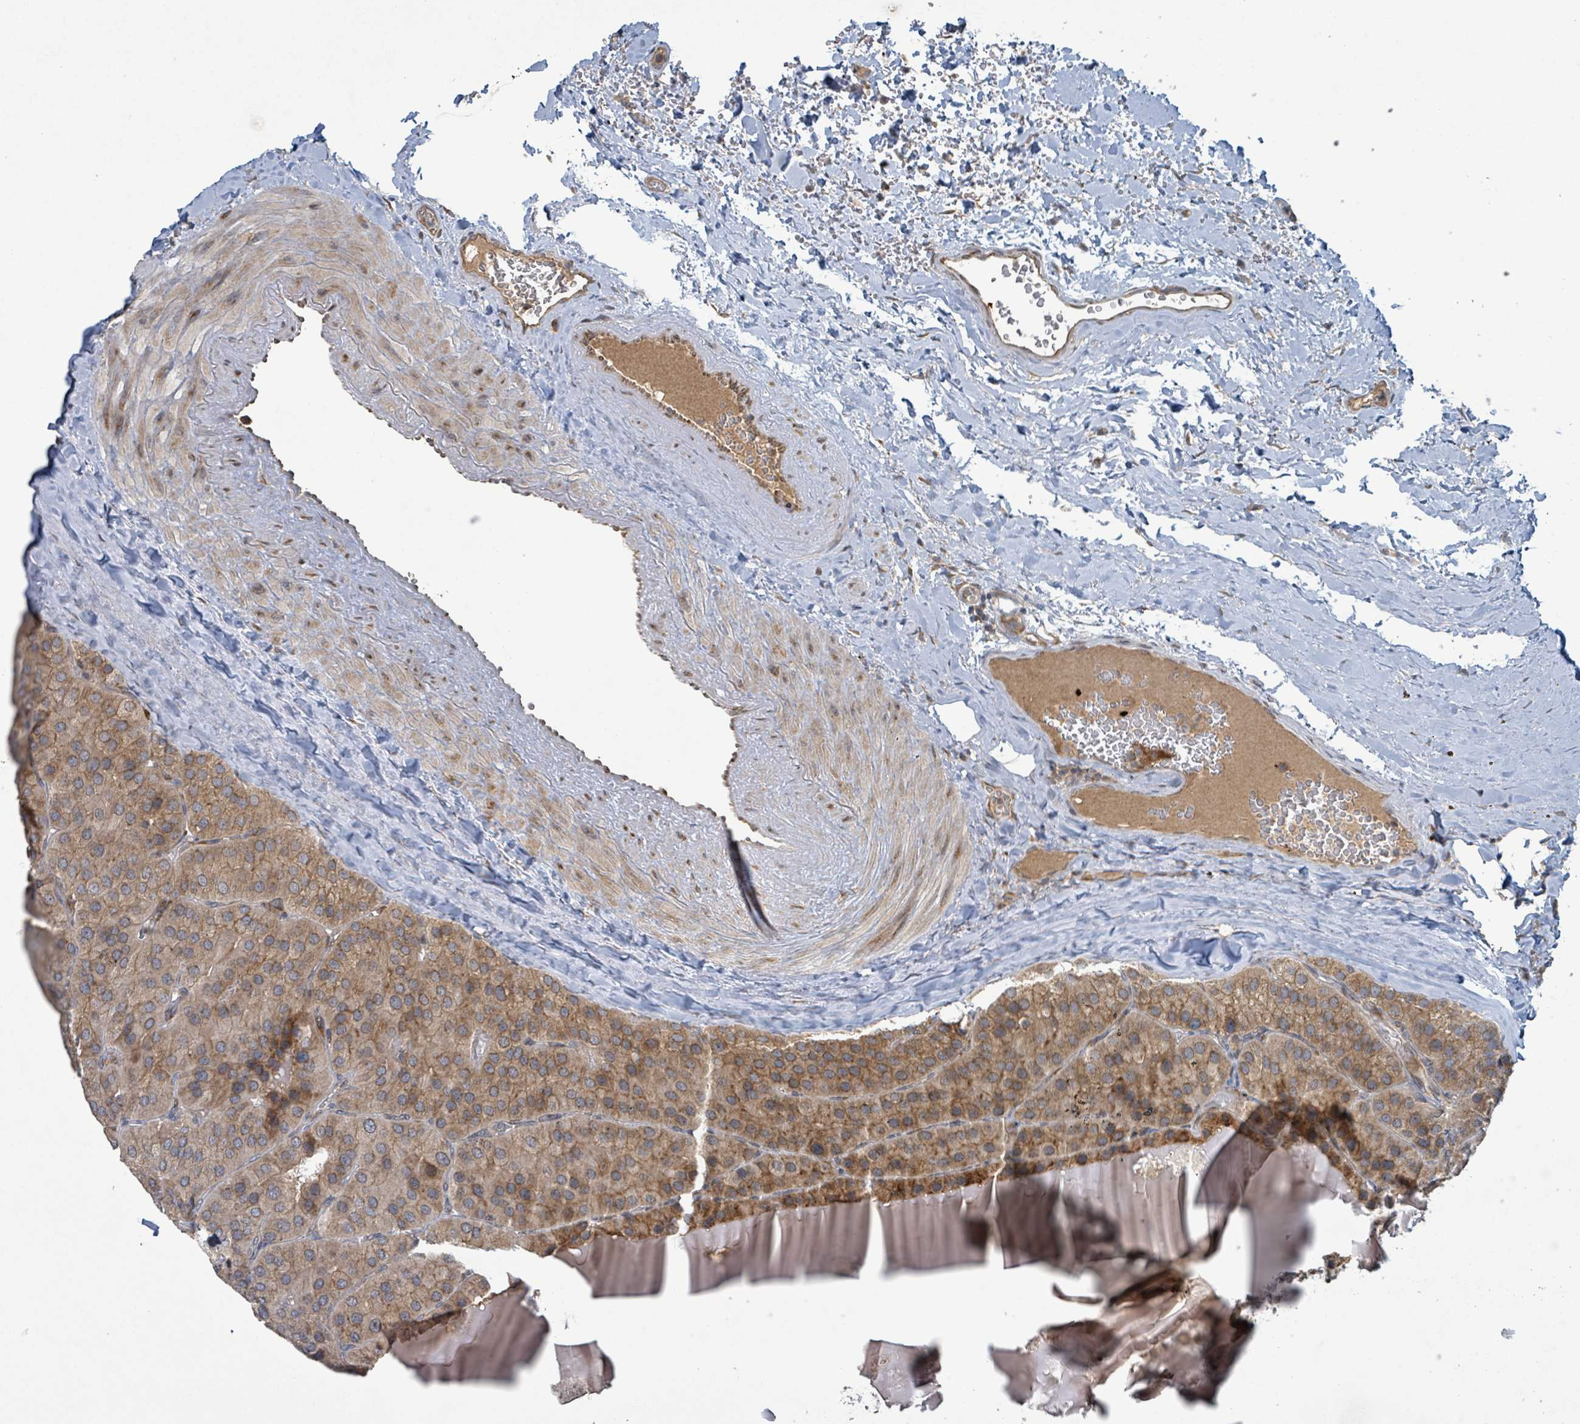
{"staining": {"intensity": "moderate", "quantity": ">75%", "location": "cytoplasmic/membranous"}, "tissue": "parathyroid gland", "cell_type": "Glandular cells", "image_type": "normal", "snomed": [{"axis": "morphology", "description": "Normal tissue, NOS"}, {"axis": "morphology", "description": "Adenoma, NOS"}, {"axis": "topography", "description": "Parathyroid gland"}], "caption": "A micrograph of parathyroid gland stained for a protein demonstrates moderate cytoplasmic/membranous brown staining in glandular cells.", "gene": "OR51E1", "patient": {"sex": "female", "age": 86}}